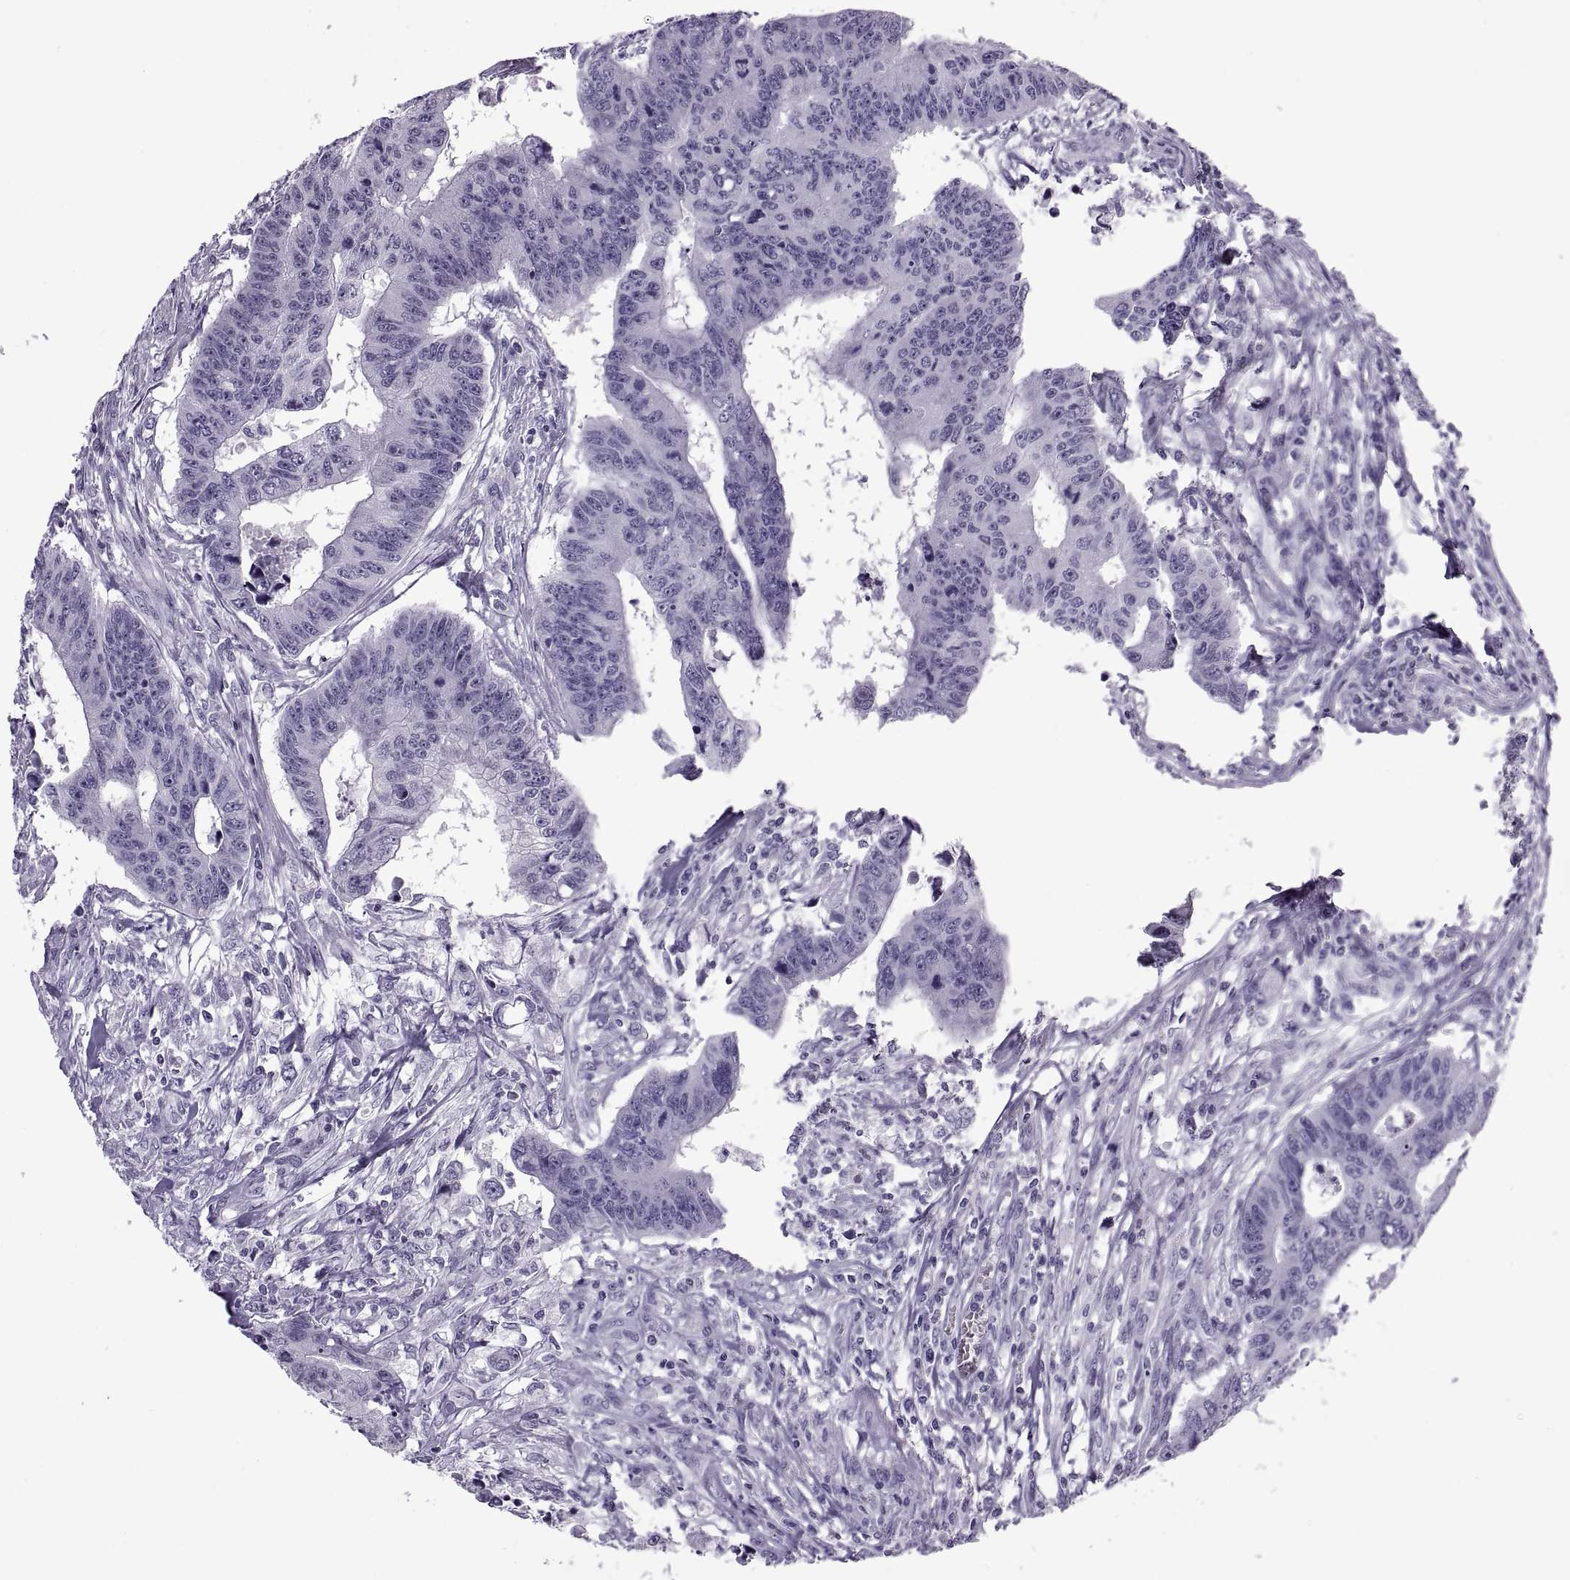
{"staining": {"intensity": "negative", "quantity": "none", "location": "none"}, "tissue": "colorectal cancer", "cell_type": "Tumor cells", "image_type": "cancer", "snomed": [{"axis": "morphology", "description": "Adenocarcinoma, NOS"}, {"axis": "topography", "description": "Rectum"}], "caption": "Micrograph shows no significant protein expression in tumor cells of adenocarcinoma (colorectal). Nuclei are stained in blue.", "gene": "RLBP1", "patient": {"sex": "female", "age": 85}}